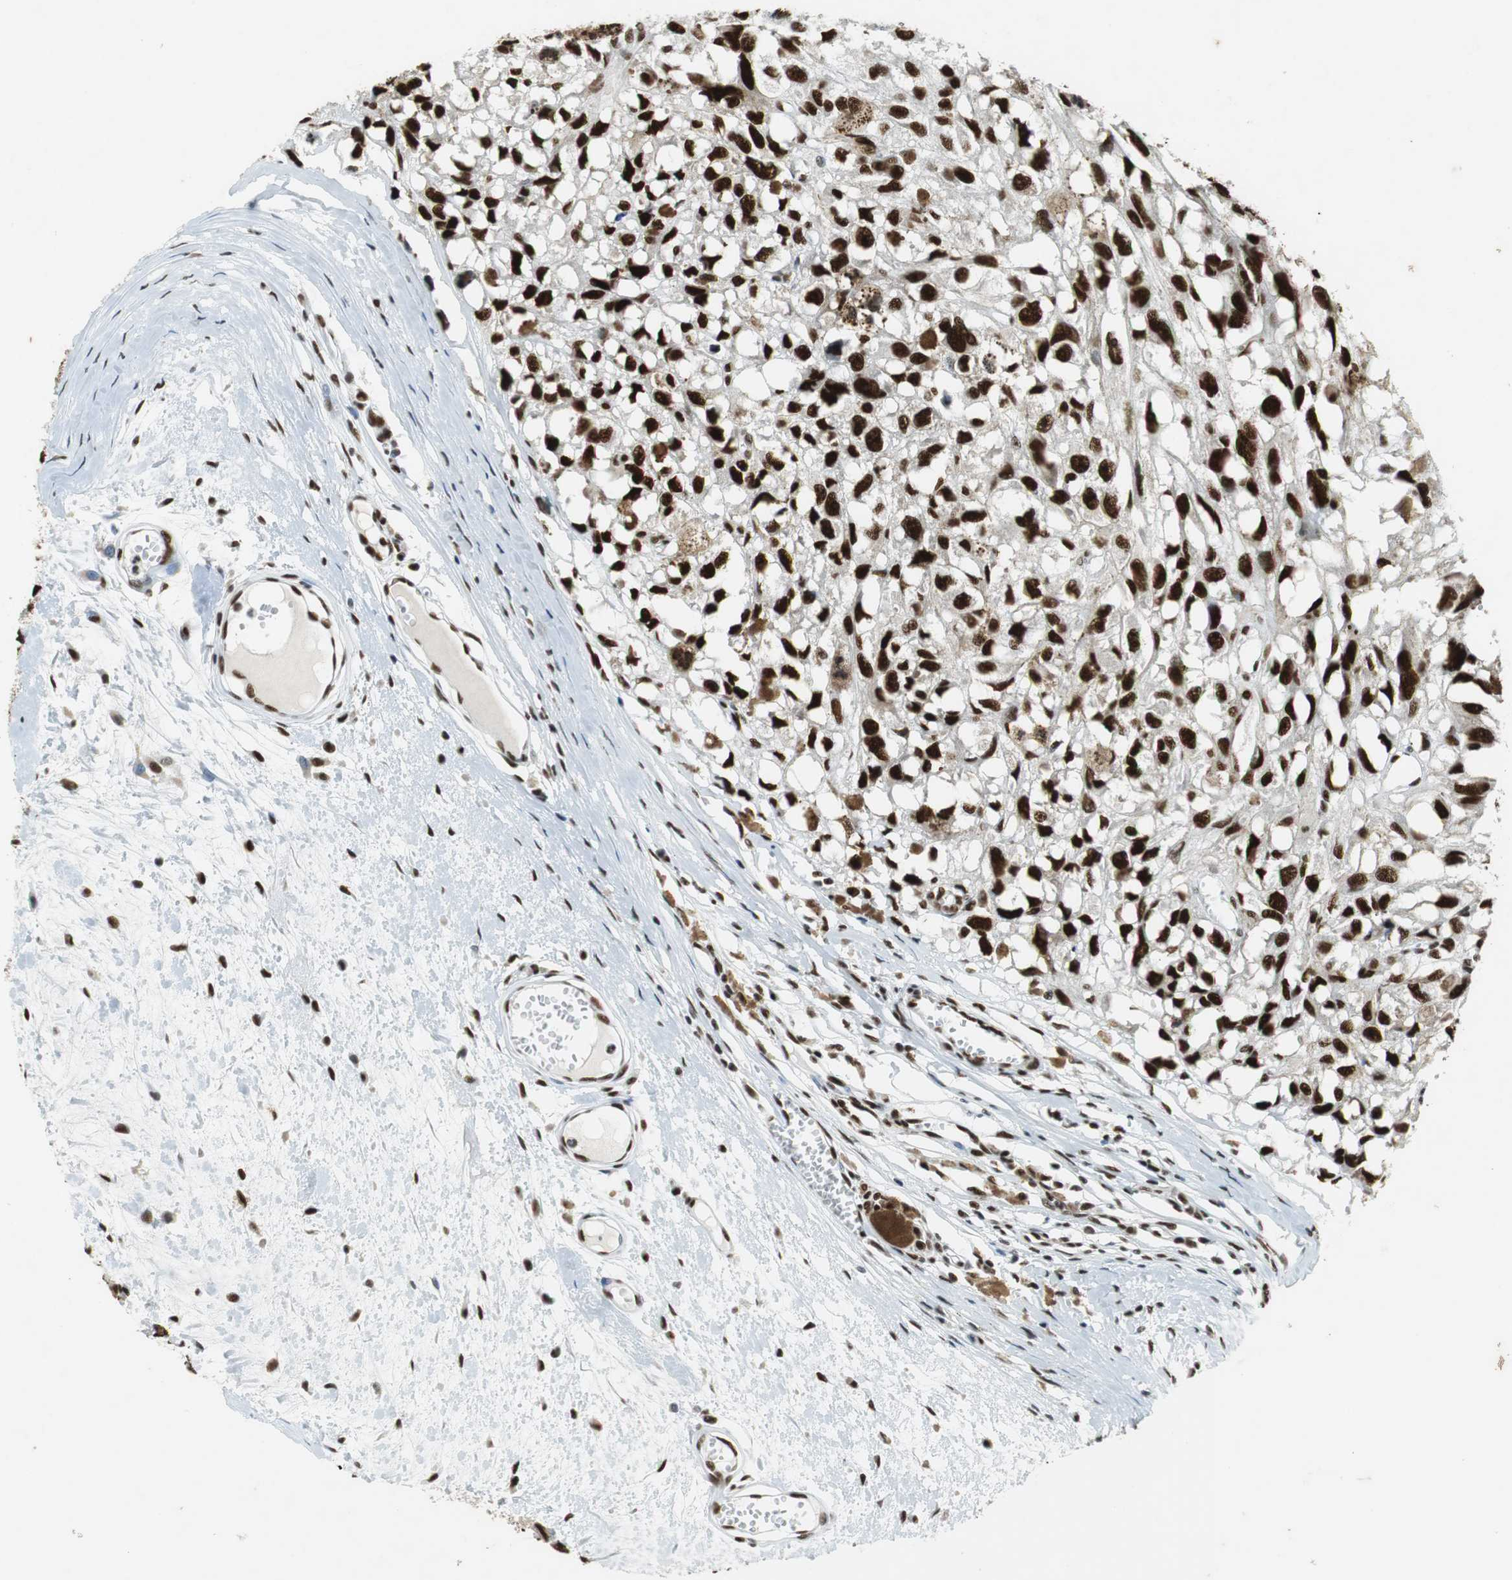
{"staining": {"intensity": "strong", "quantity": ">75%", "location": "nuclear"}, "tissue": "melanoma", "cell_type": "Tumor cells", "image_type": "cancer", "snomed": [{"axis": "morphology", "description": "Malignant melanoma, Metastatic site"}, {"axis": "topography", "description": "Lymph node"}], "caption": "Melanoma was stained to show a protein in brown. There is high levels of strong nuclear staining in approximately >75% of tumor cells.", "gene": "PRKDC", "patient": {"sex": "male", "age": 59}}